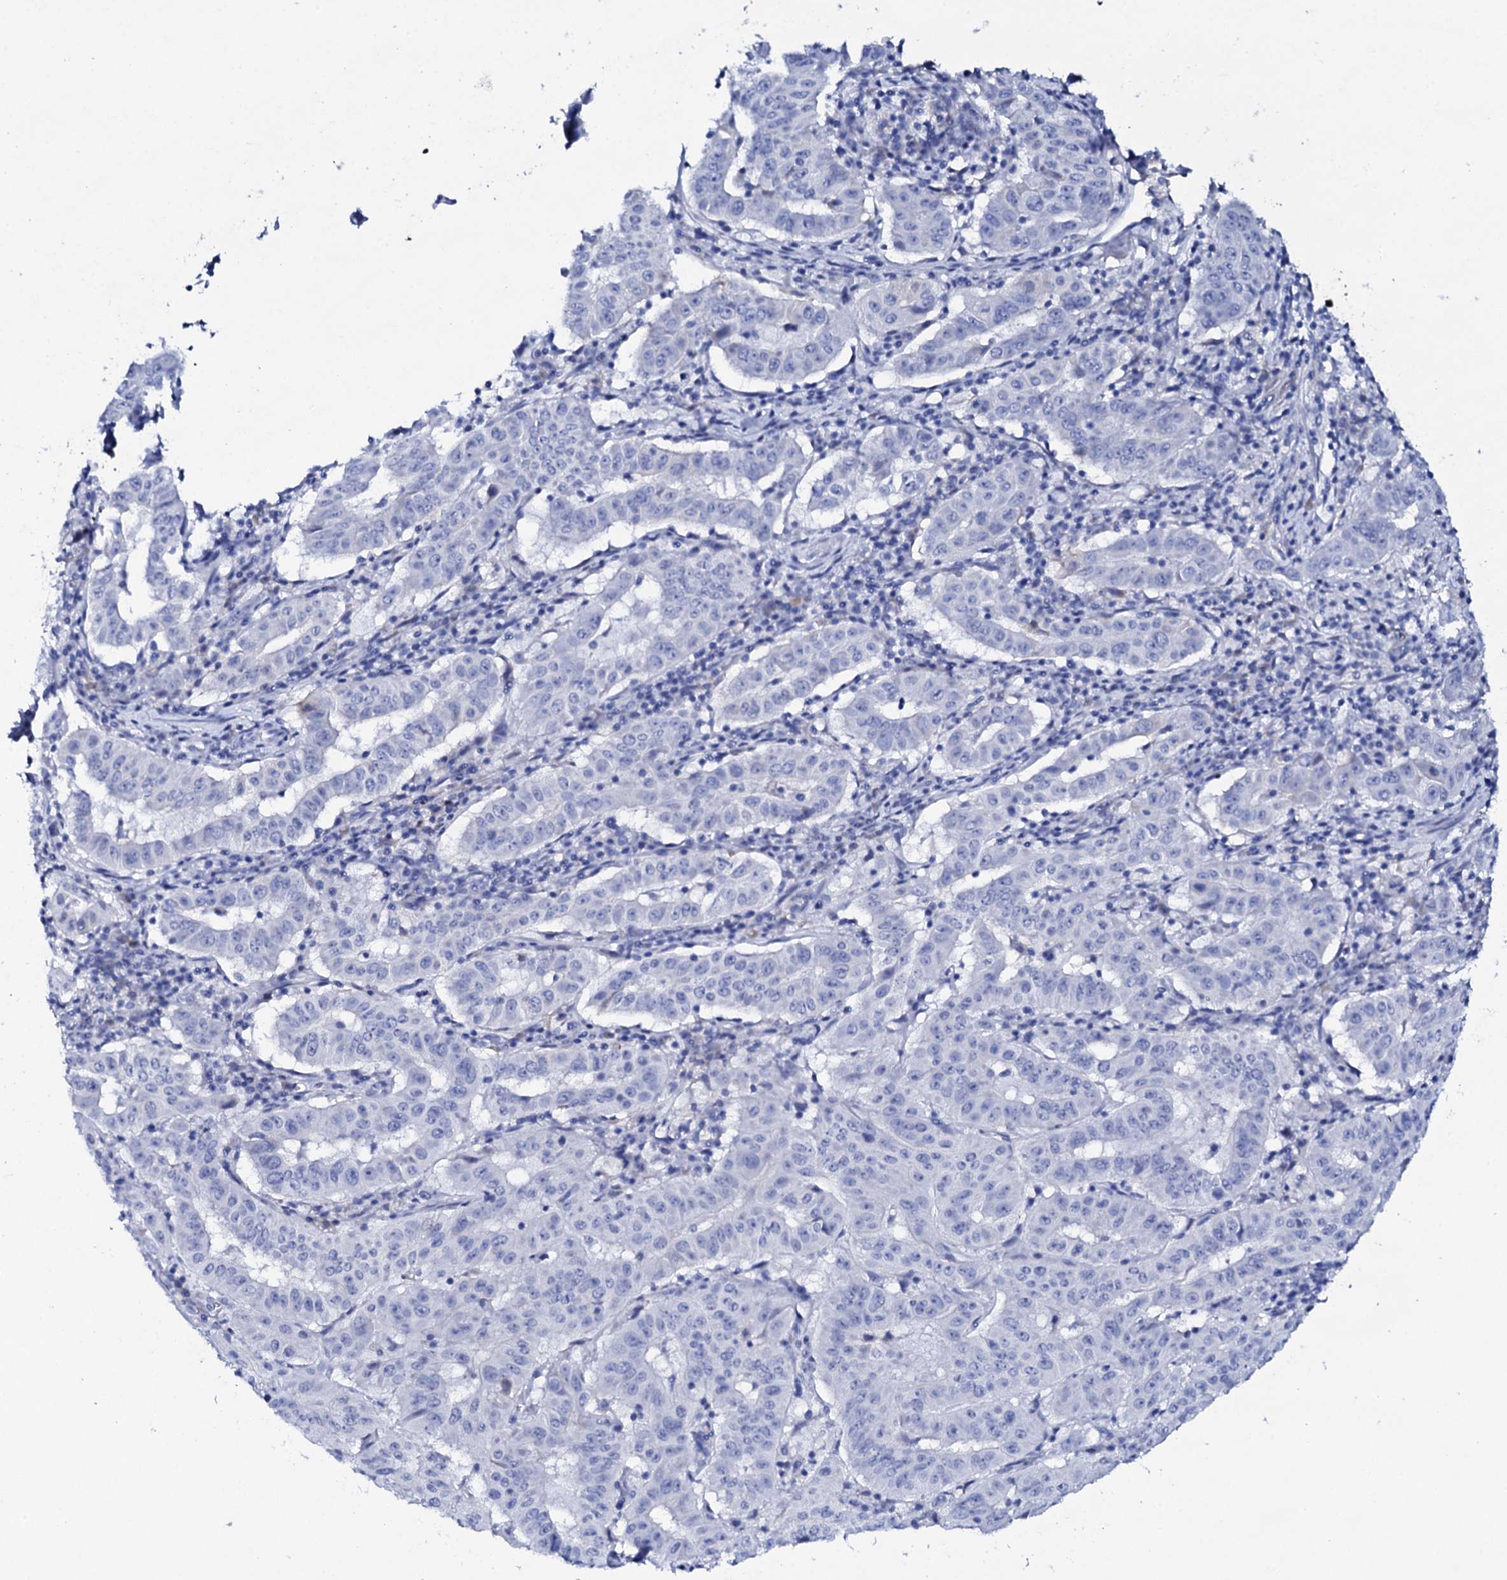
{"staining": {"intensity": "negative", "quantity": "none", "location": "none"}, "tissue": "pancreatic cancer", "cell_type": "Tumor cells", "image_type": "cancer", "snomed": [{"axis": "morphology", "description": "Adenocarcinoma, NOS"}, {"axis": "topography", "description": "Pancreas"}], "caption": "Immunohistochemical staining of human adenocarcinoma (pancreatic) exhibits no significant positivity in tumor cells.", "gene": "FBXL16", "patient": {"sex": "male", "age": 63}}